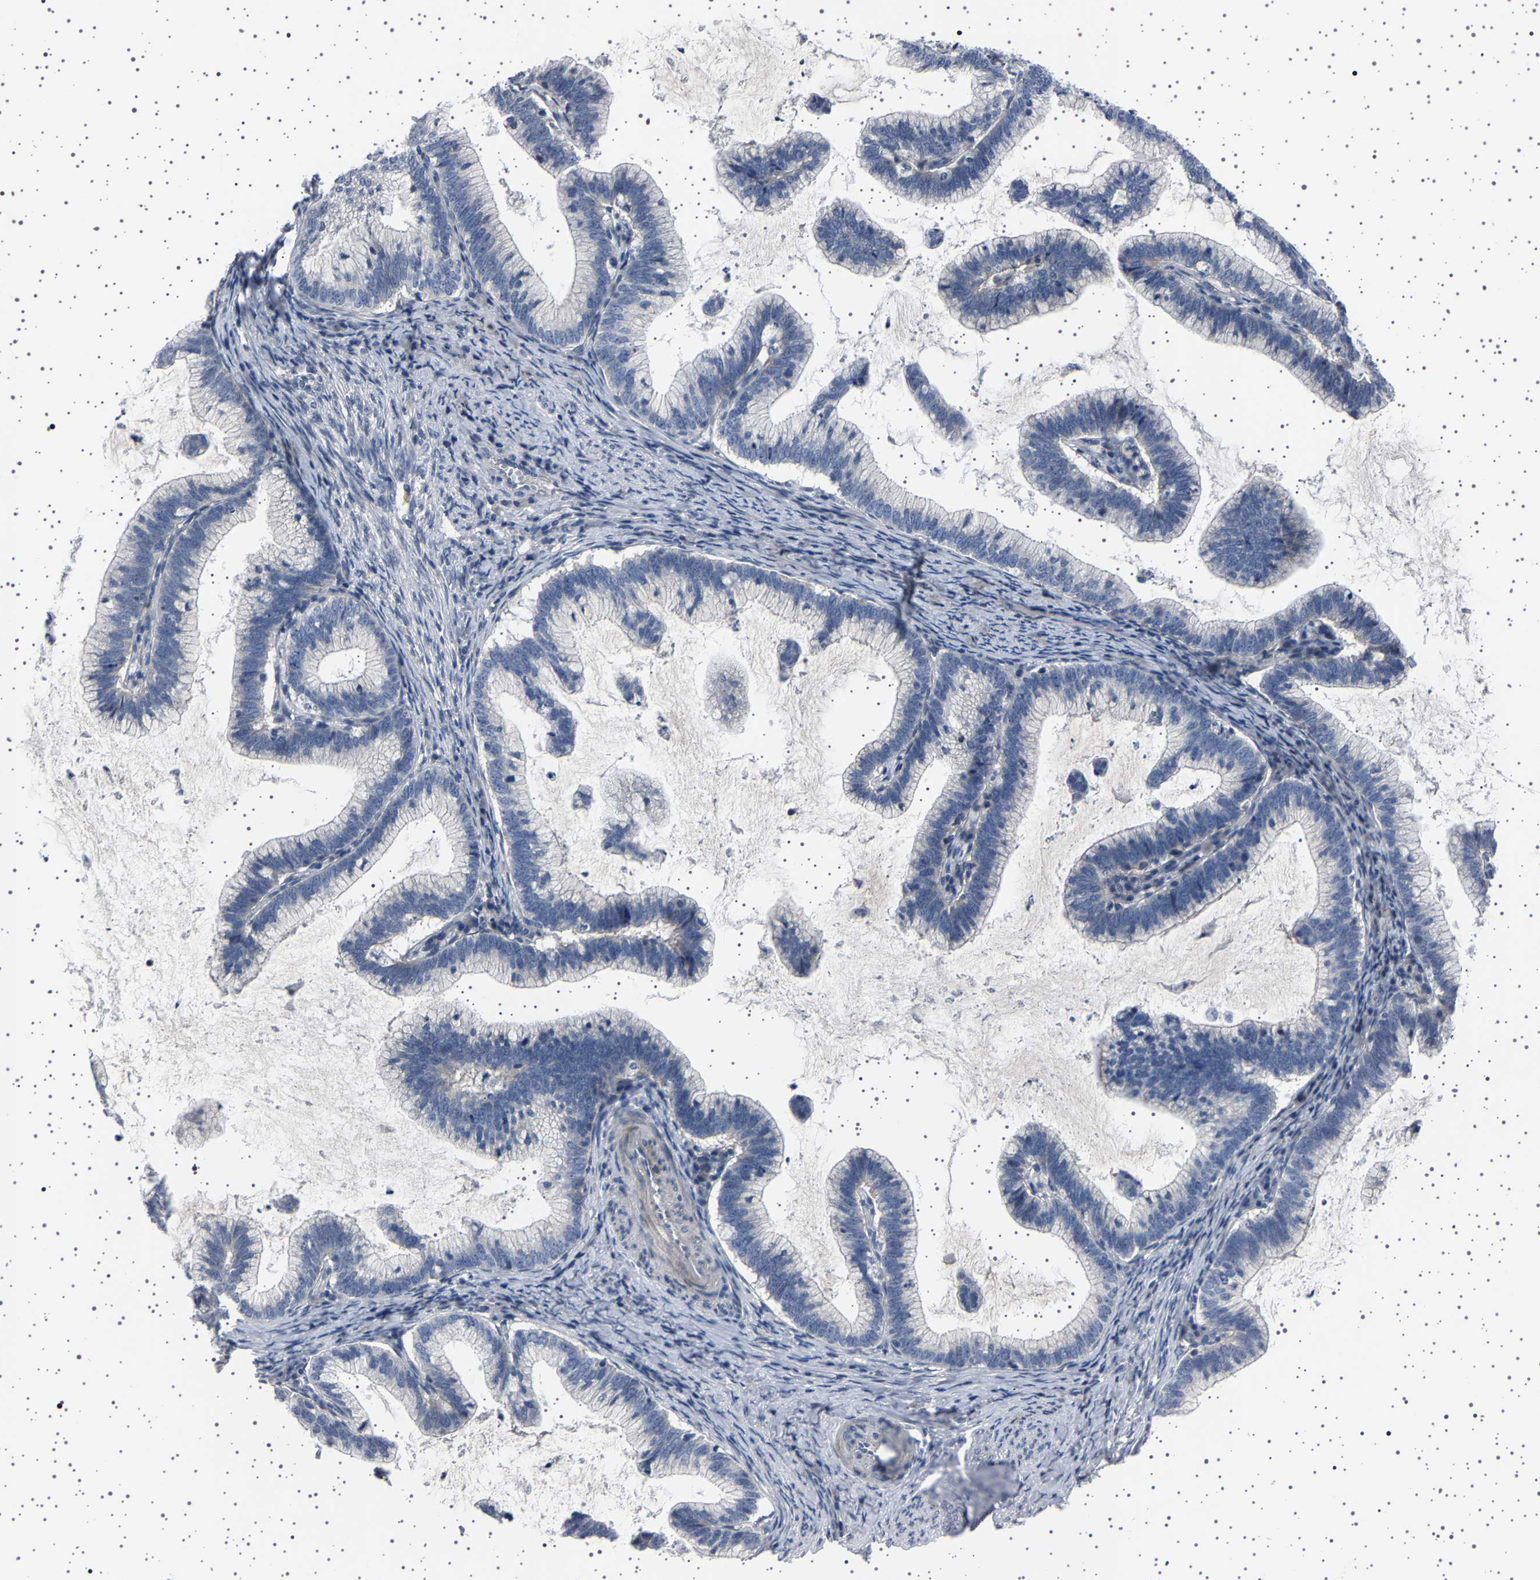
{"staining": {"intensity": "negative", "quantity": "none", "location": "none"}, "tissue": "cervical cancer", "cell_type": "Tumor cells", "image_type": "cancer", "snomed": [{"axis": "morphology", "description": "Adenocarcinoma, NOS"}, {"axis": "topography", "description": "Cervix"}], "caption": "A photomicrograph of human cervical adenocarcinoma is negative for staining in tumor cells.", "gene": "PAK5", "patient": {"sex": "female", "age": 36}}